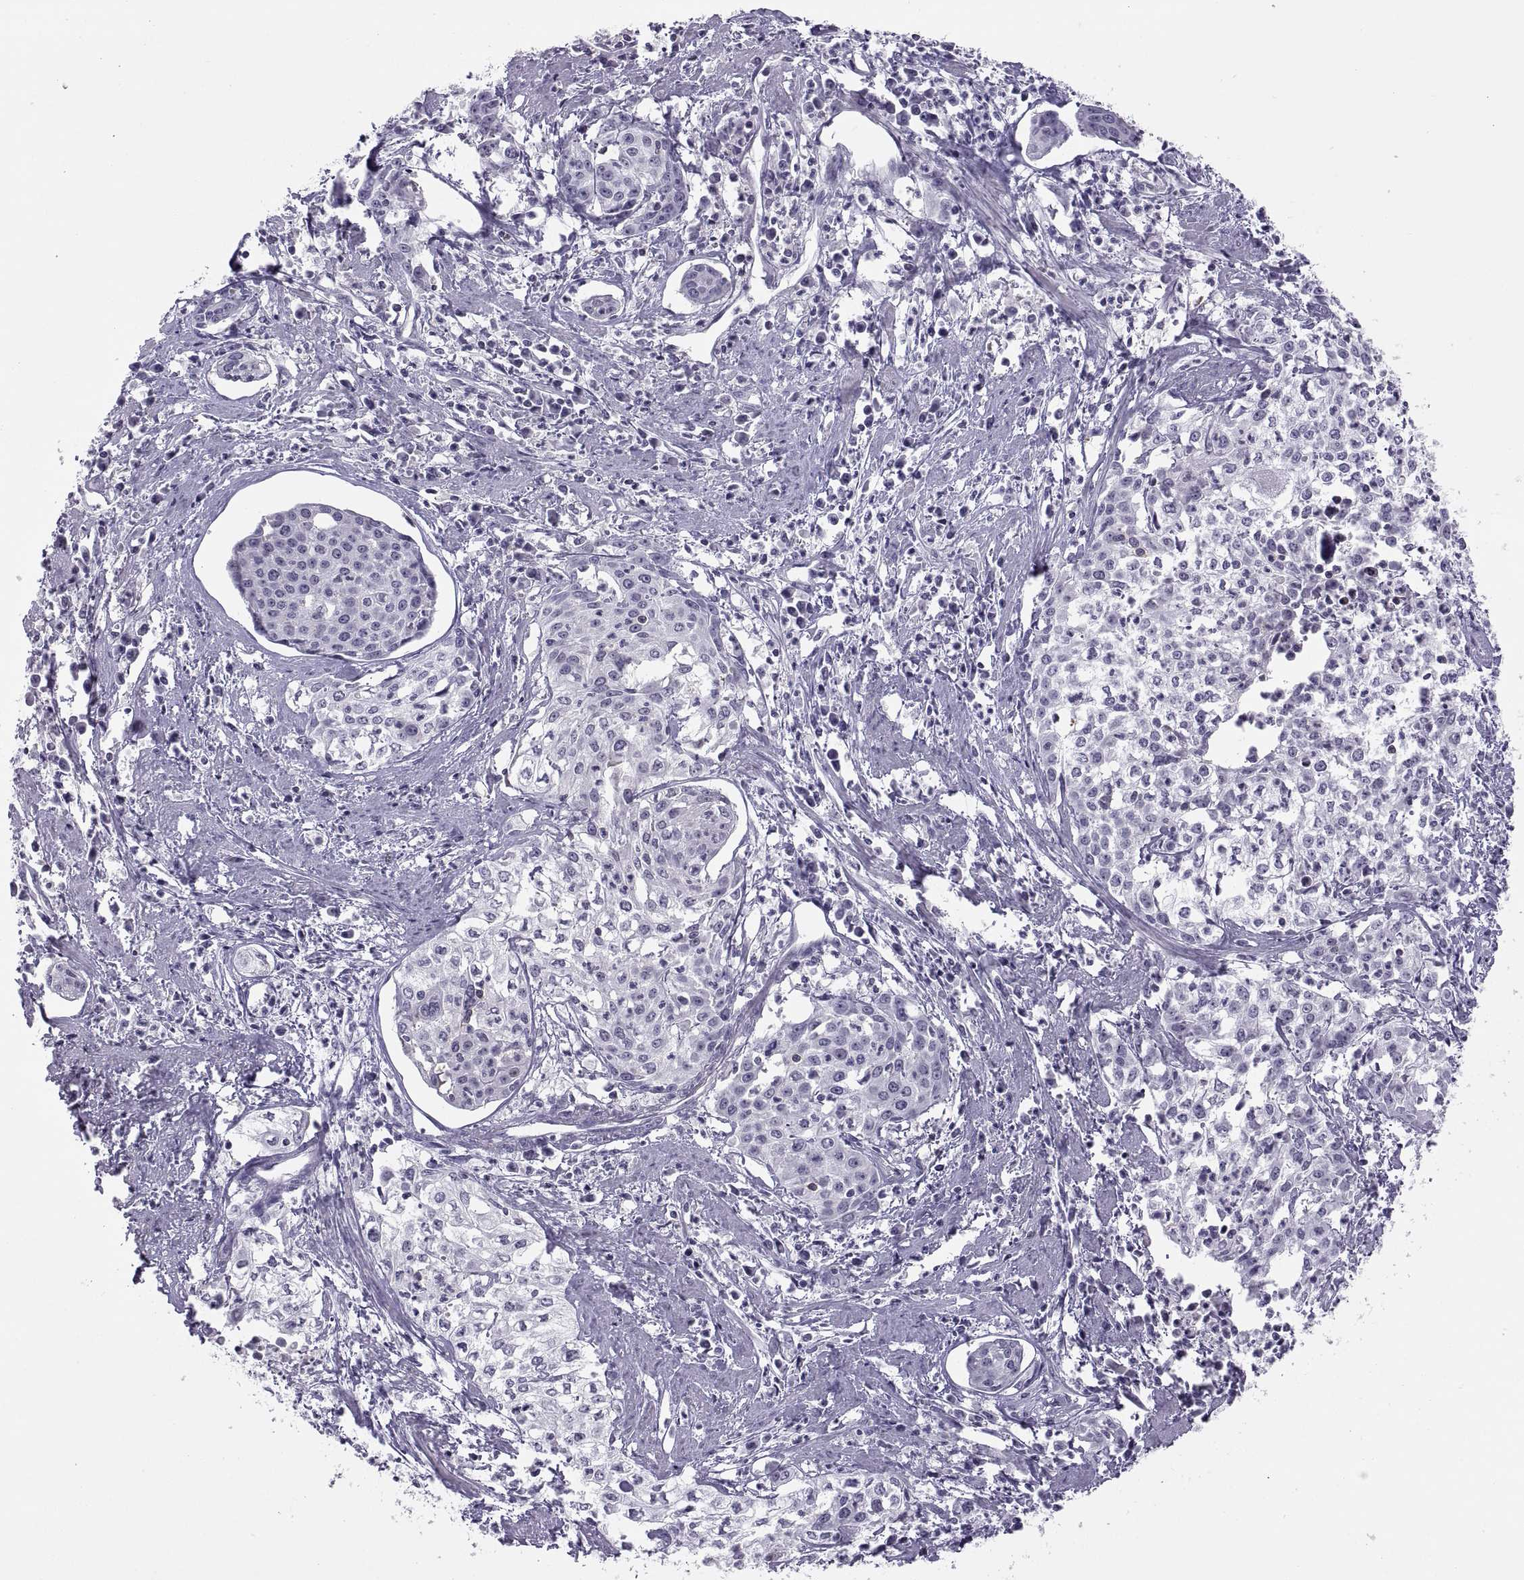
{"staining": {"intensity": "negative", "quantity": "none", "location": "none"}, "tissue": "cervical cancer", "cell_type": "Tumor cells", "image_type": "cancer", "snomed": [{"axis": "morphology", "description": "Squamous cell carcinoma, NOS"}, {"axis": "topography", "description": "Cervix"}], "caption": "The photomicrograph exhibits no staining of tumor cells in squamous cell carcinoma (cervical). (DAB (3,3'-diaminobenzidine) immunohistochemistry (IHC), high magnification).", "gene": "TTC21A", "patient": {"sex": "female", "age": 39}}